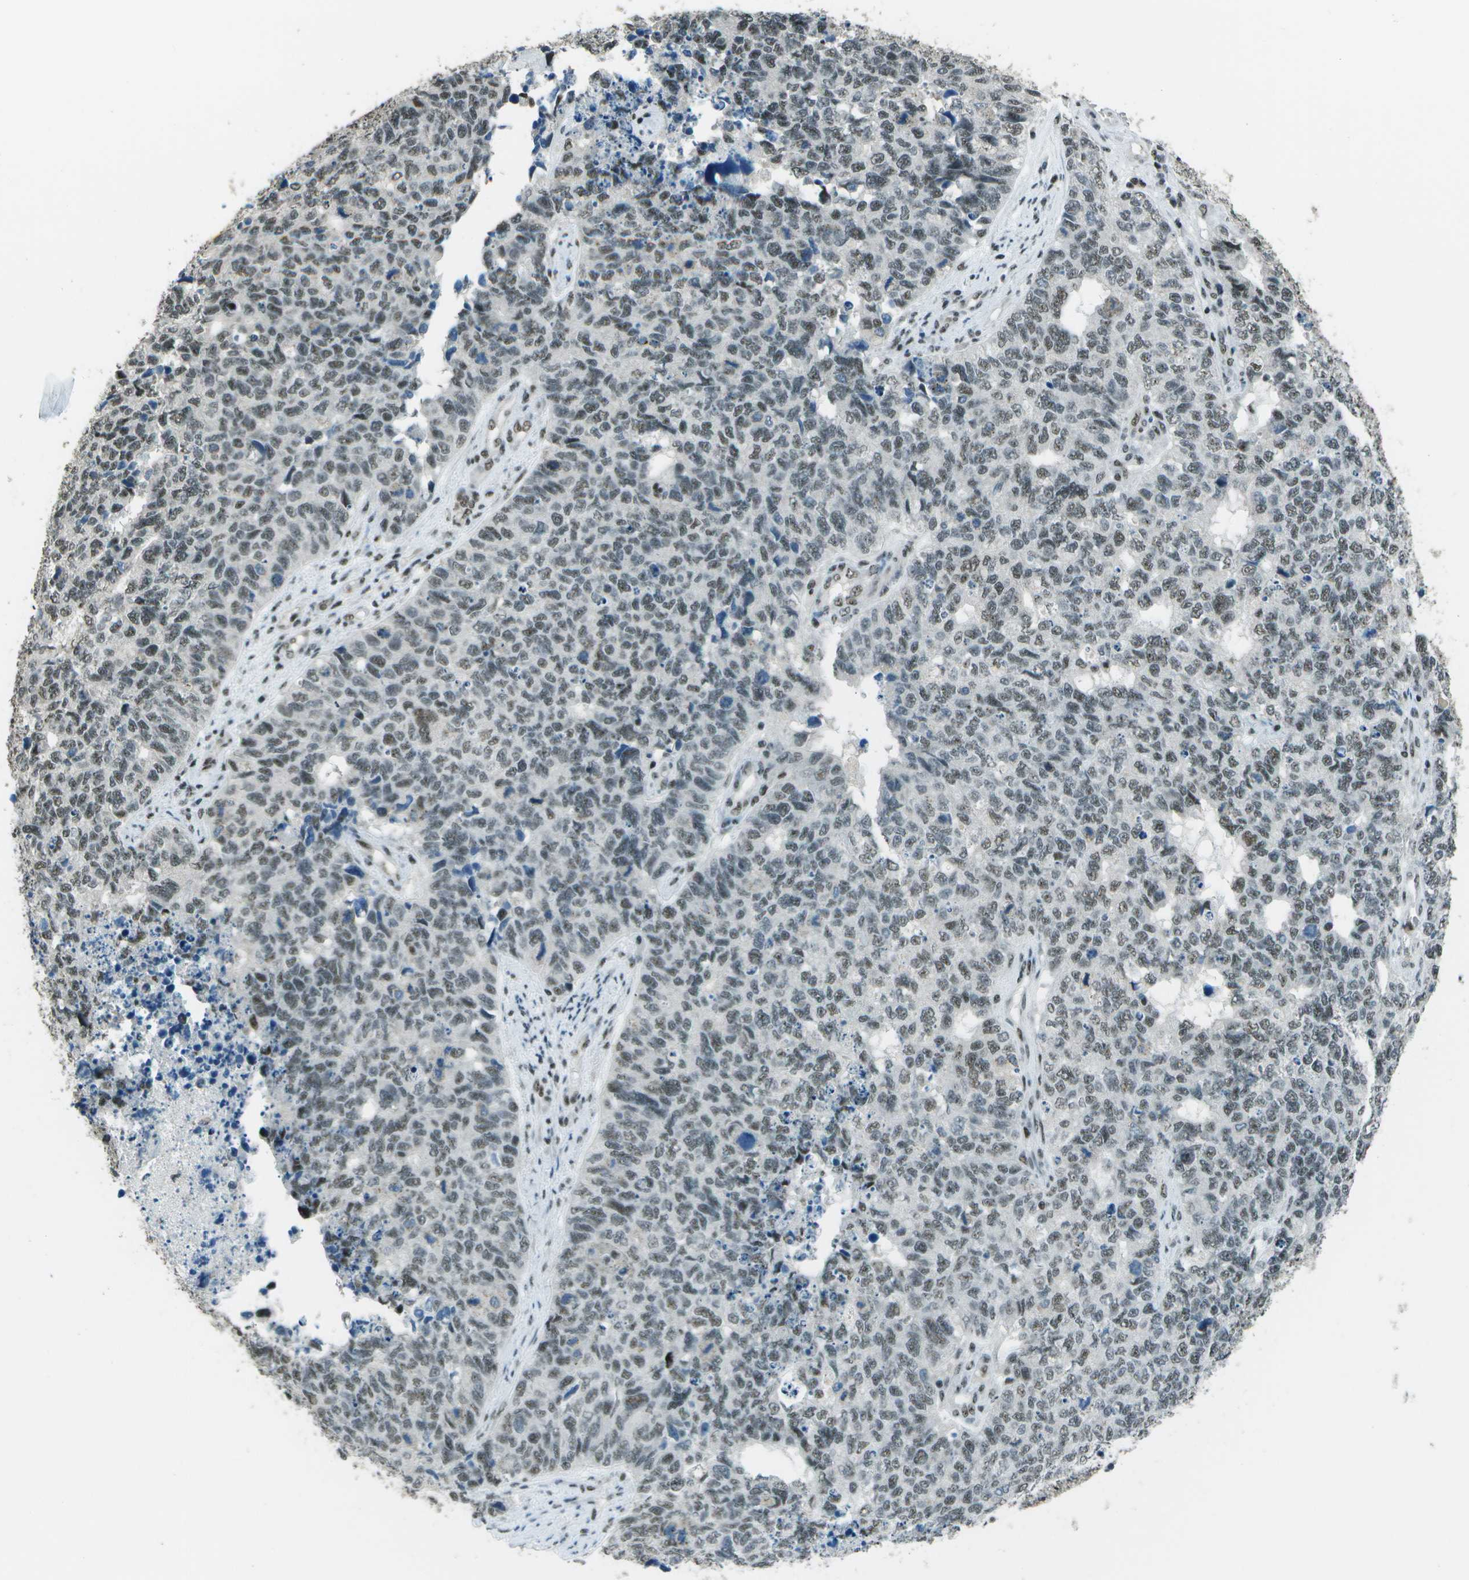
{"staining": {"intensity": "weak", "quantity": "<25%", "location": "nuclear"}, "tissue": "cervical cancer", "cell_type": "Tumor cells", "image_type": "cancer", "snomed": [{"axis": "morphology", "description": "Squamous cell carcinoma, NOS"}, {"axis": "topography", "description": "Cervix"}], "caption": "Immunohistochemistry micrograph of neoplastic tissue: human cervical squamous cell carcinoma stained with DAB (3,3'-diaminobenzidine) demonstrates no significant protein staining in tumor cells.", "gene": "DEPDC1", "patient": {"sex": "female", "age": 63}}